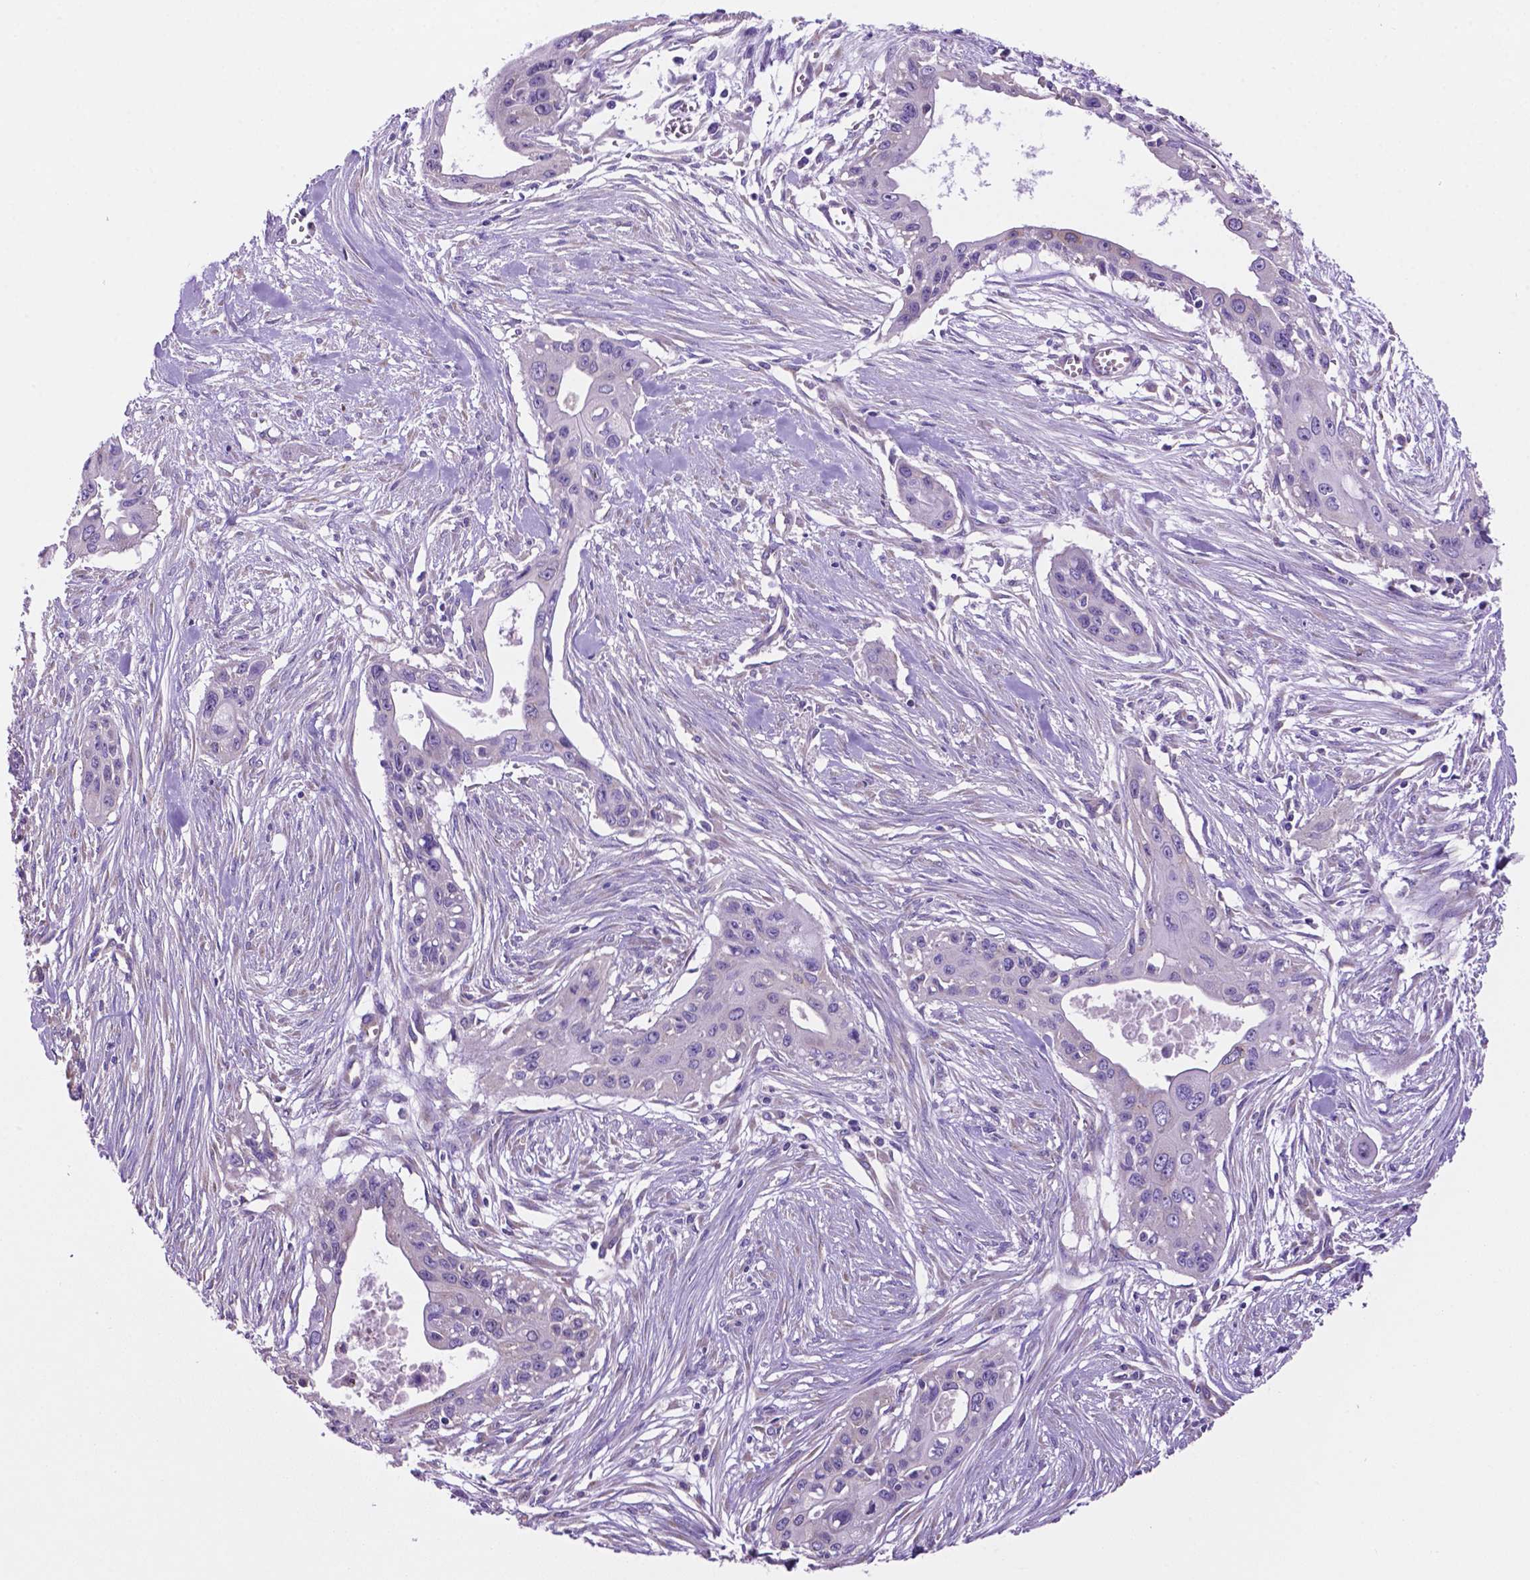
{"staining": {"intensity": "negative", "quantity": "none", "location": "none"}, "tissue": "pancreatic cancer", "cell_type": "Tumor cells", "image_type": "cancer", "snomed": [{"axis": "morphology", "description": "Adenocarcinoma, NOS"}, {"axis": "topography", "description": "Pancreas"}], "caption": "The image shows no staining of tumor cells in pancreatic adenocarcinoma.", "gene": "SPDYA", "patient": {"sex": "male", "age": 60}}